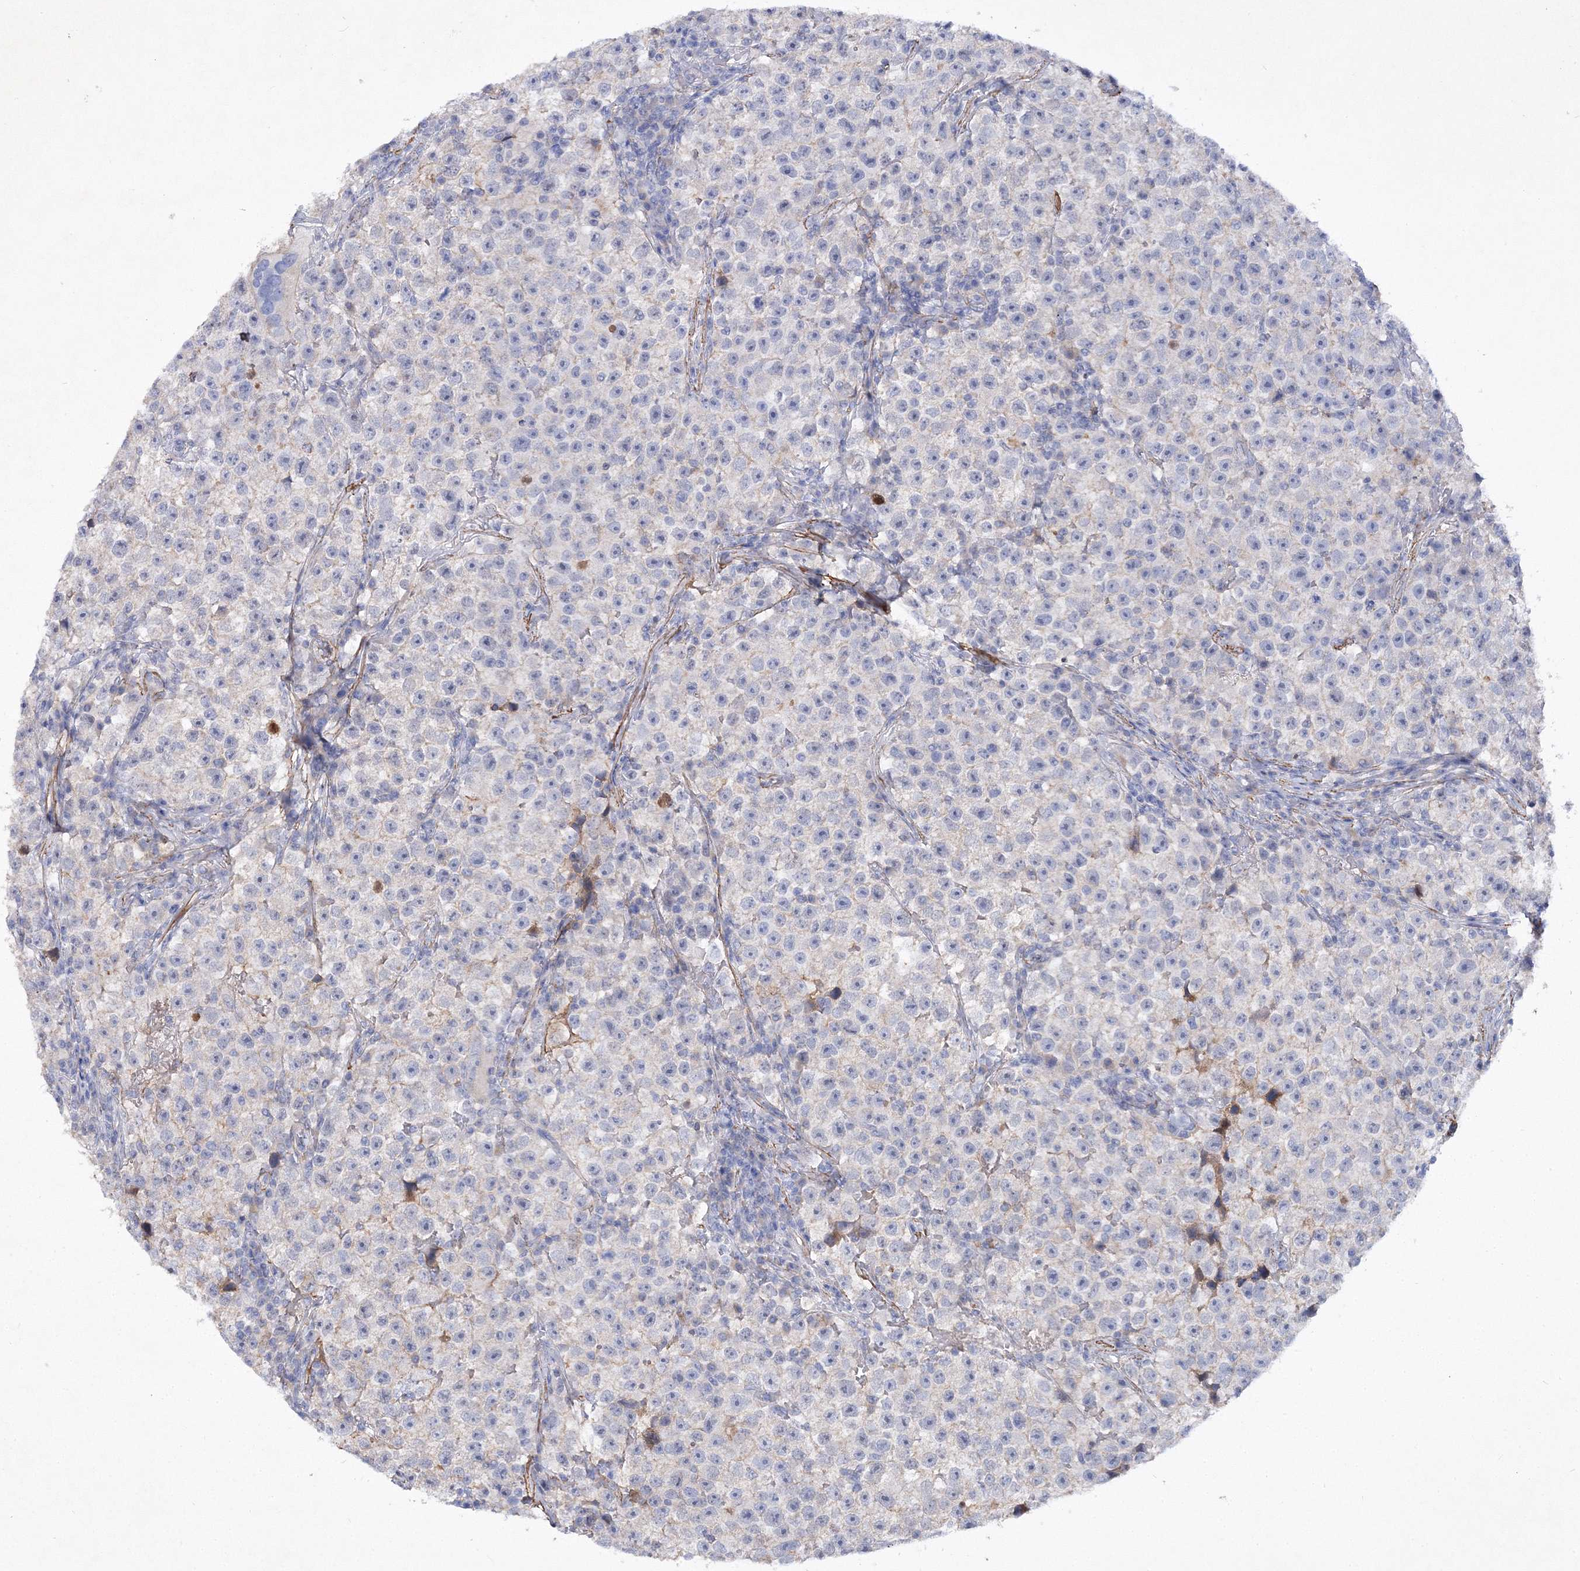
{"staining": {"intensity": "negative", "quantity": "none", "location": "none"}, "tissue": "testis cancer", "cell_type": "Tumor cells", "image_type": "cancer", "snomed": [{"axis": "morphology", "description": "Seminoma, NOS"}, {"axis": "topography", "description": "Testis"}], "caption": "Seminoma (testis) was stained to show a protein in brown. There is no significant expression in tumor cells.", "gene": "RTN2", "patient": {"sex": "male", "age": 22}}